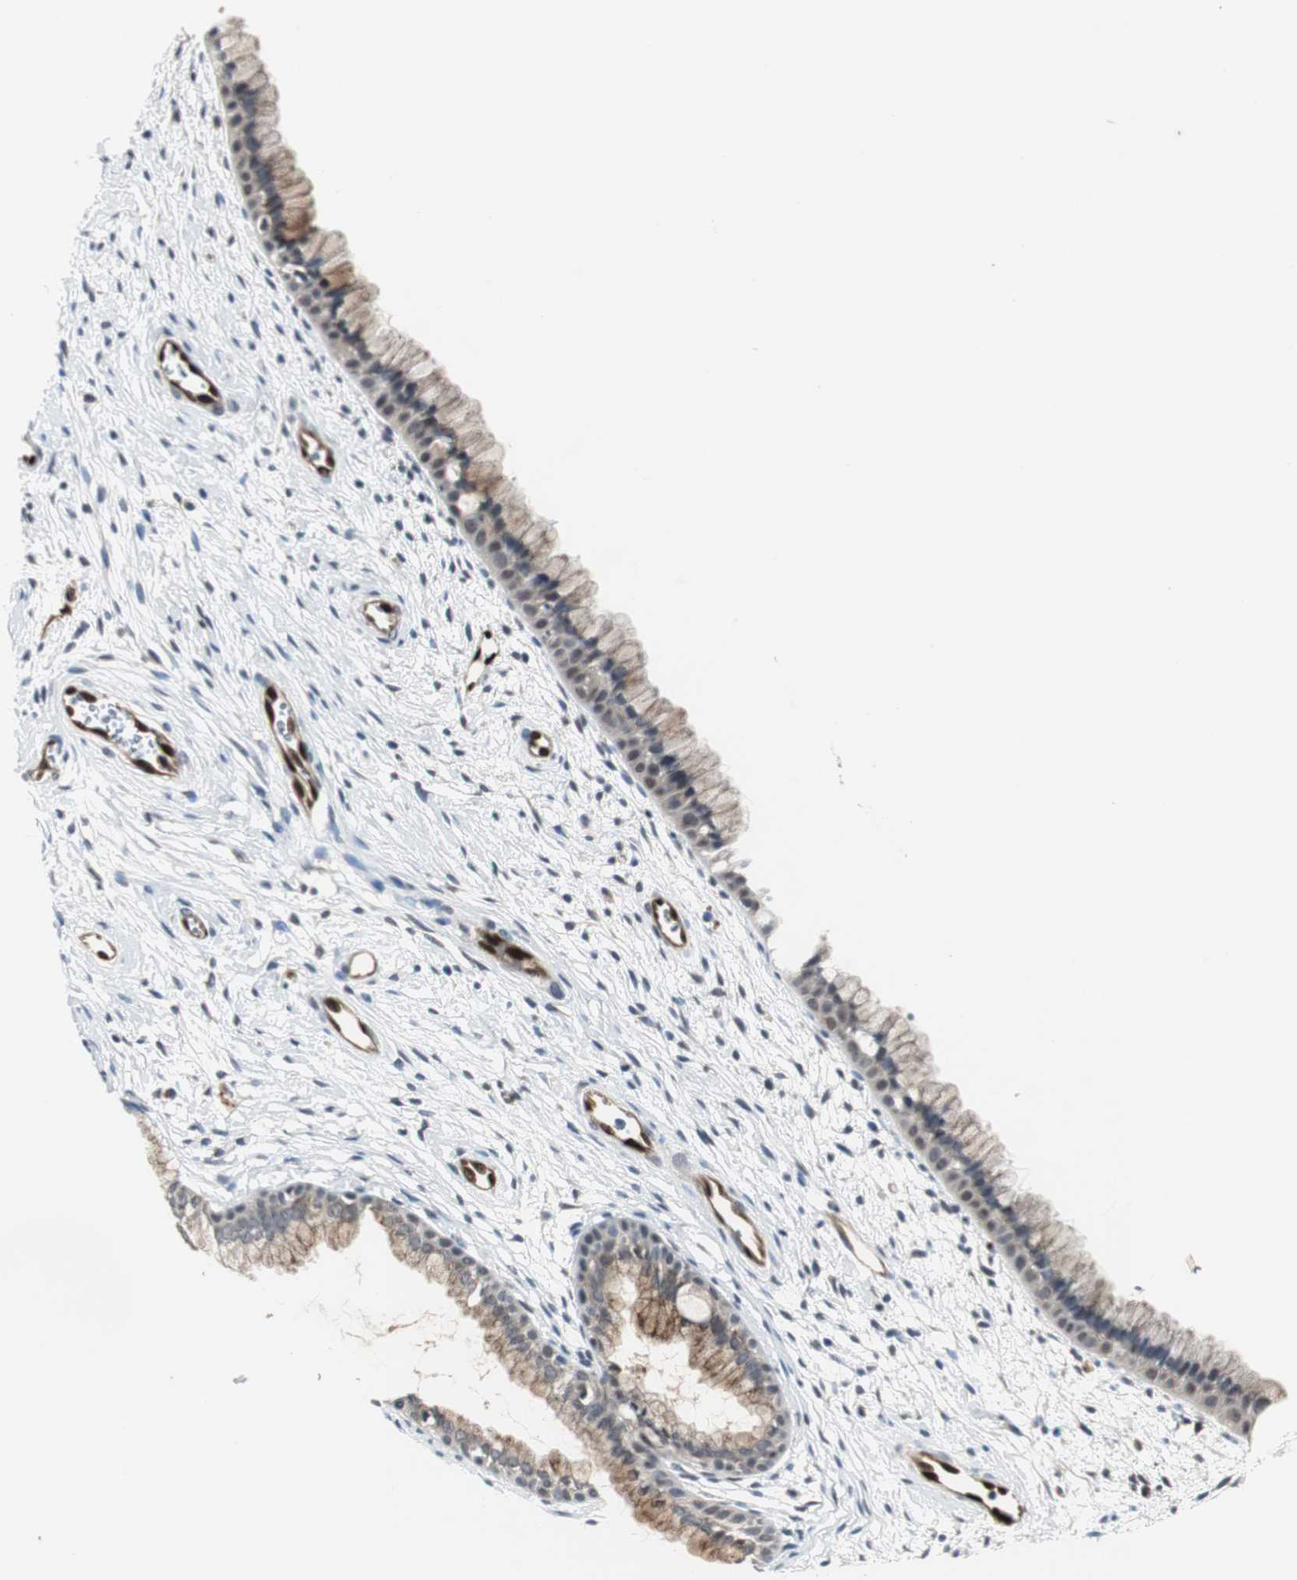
{"staining": {"intensity": "weak", "quantity": "<25%", "location": "cytoplasmic/membranous,nuclear"}, "tissue": "cervix", "cell_type": "Glandular cells", "image_type": "normal", "snomed": [{"axis": "morphology", "description": "Normal tissue, NOS"}, {"axis": "topography", "description": "Cervix"}], "caption": "The photomicrograph demonstrates no staining of glandular cells in unremarkable cervix.", "gene": "SMAD1", "patient": {"sex": "female", "age": 39}}